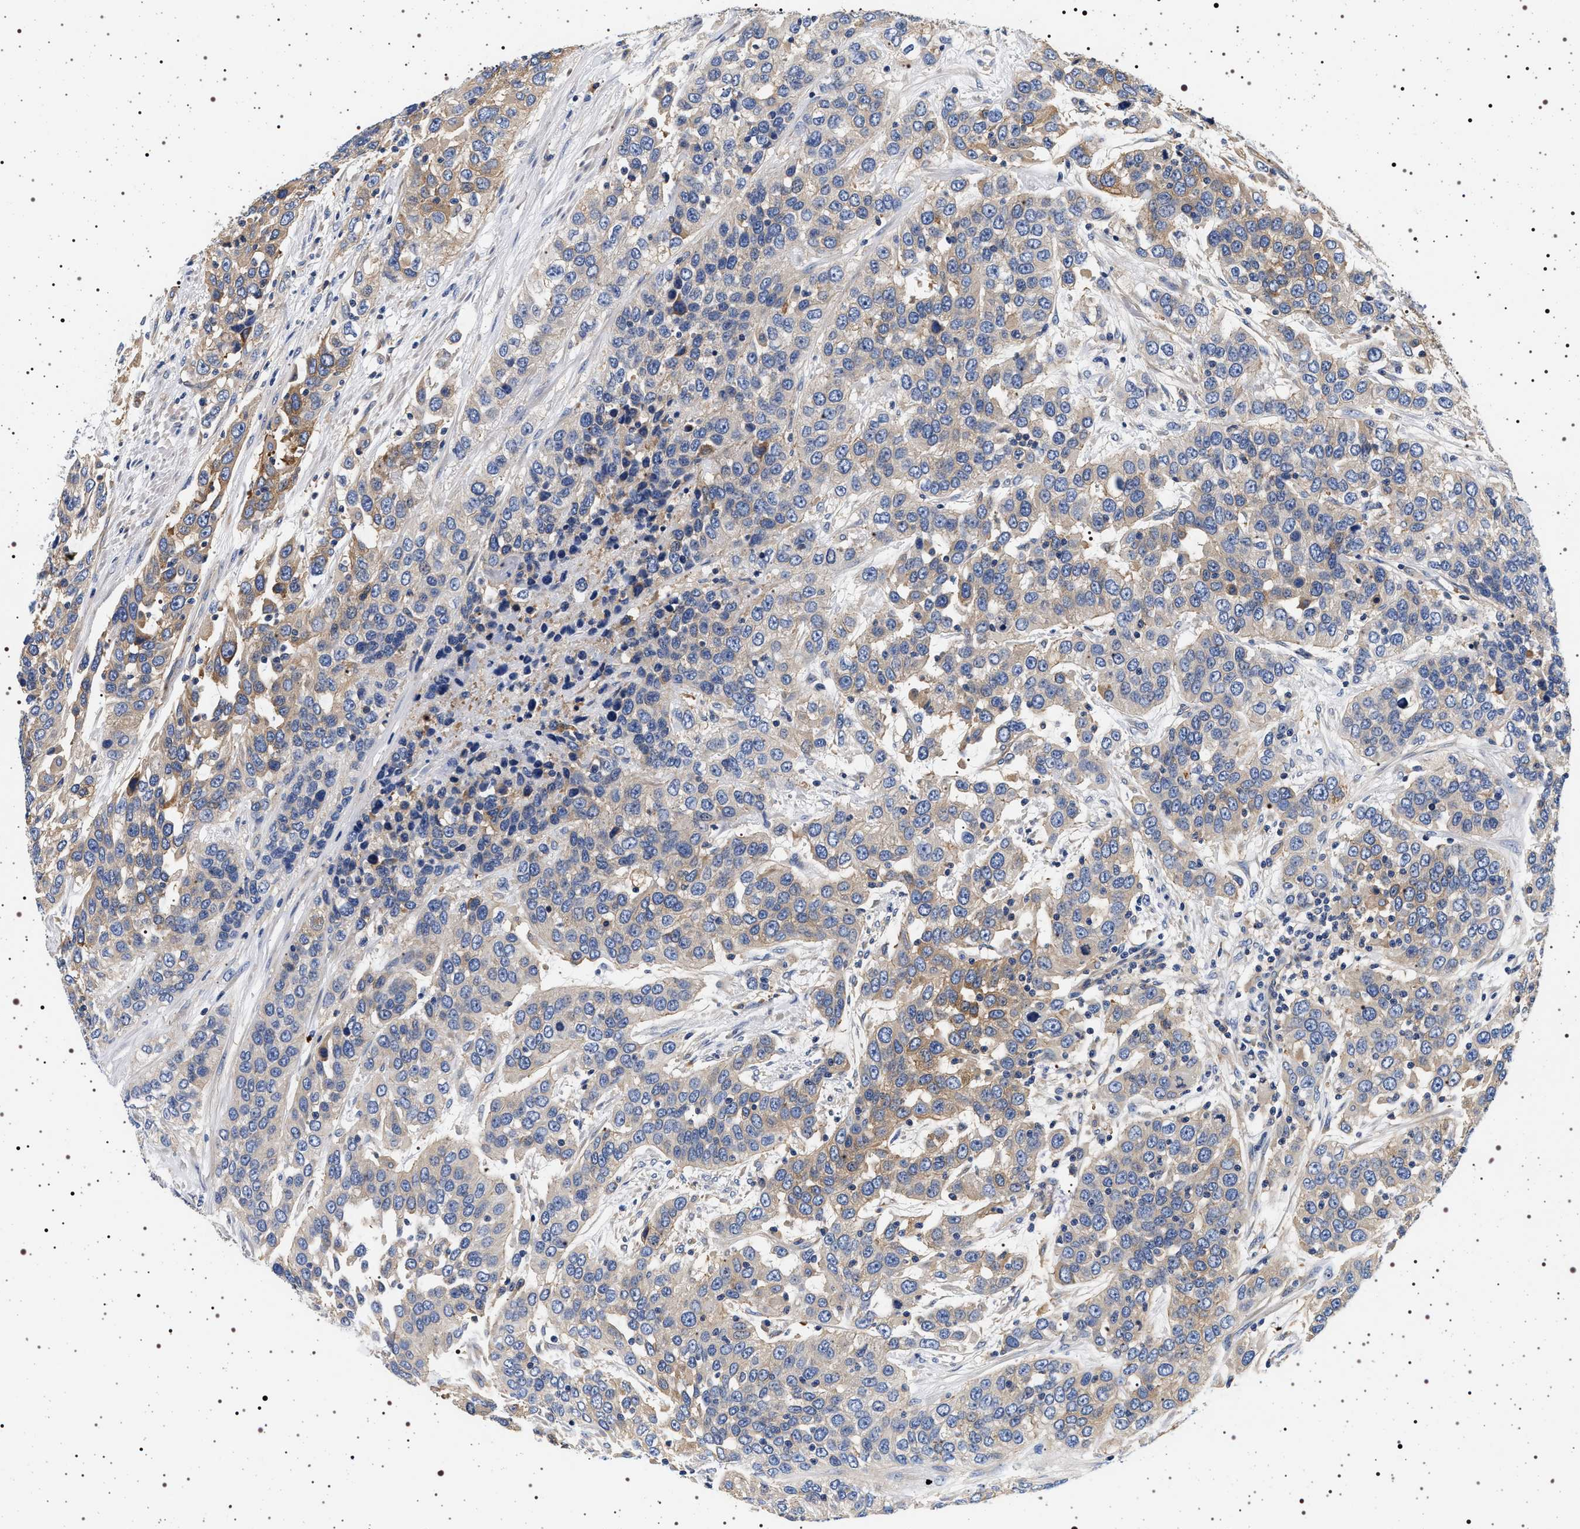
{"staining": {"intensity": "moderate", "quantity": "<25%", "location": "cytoplasmic/membranous"}, "tissue": "urothelial cancer", "cell_type": "Tumor cells", "image_type": "cancer", "snomed": [{"axis": "morphology", "description": "Urothelial carcinoma, High grade"}, {"axis": "topography", "description": "Urinary bladder"}], "caption": "Immunohistochemical staining of human urothelial carcinoma (high-grade) reveals low levels of moderate cytoplasmic/membranous protein staining in approximately <25% of tumor cells.", "gene": "HSD17B1", "patient": {"sex": "female", "age": 80}}